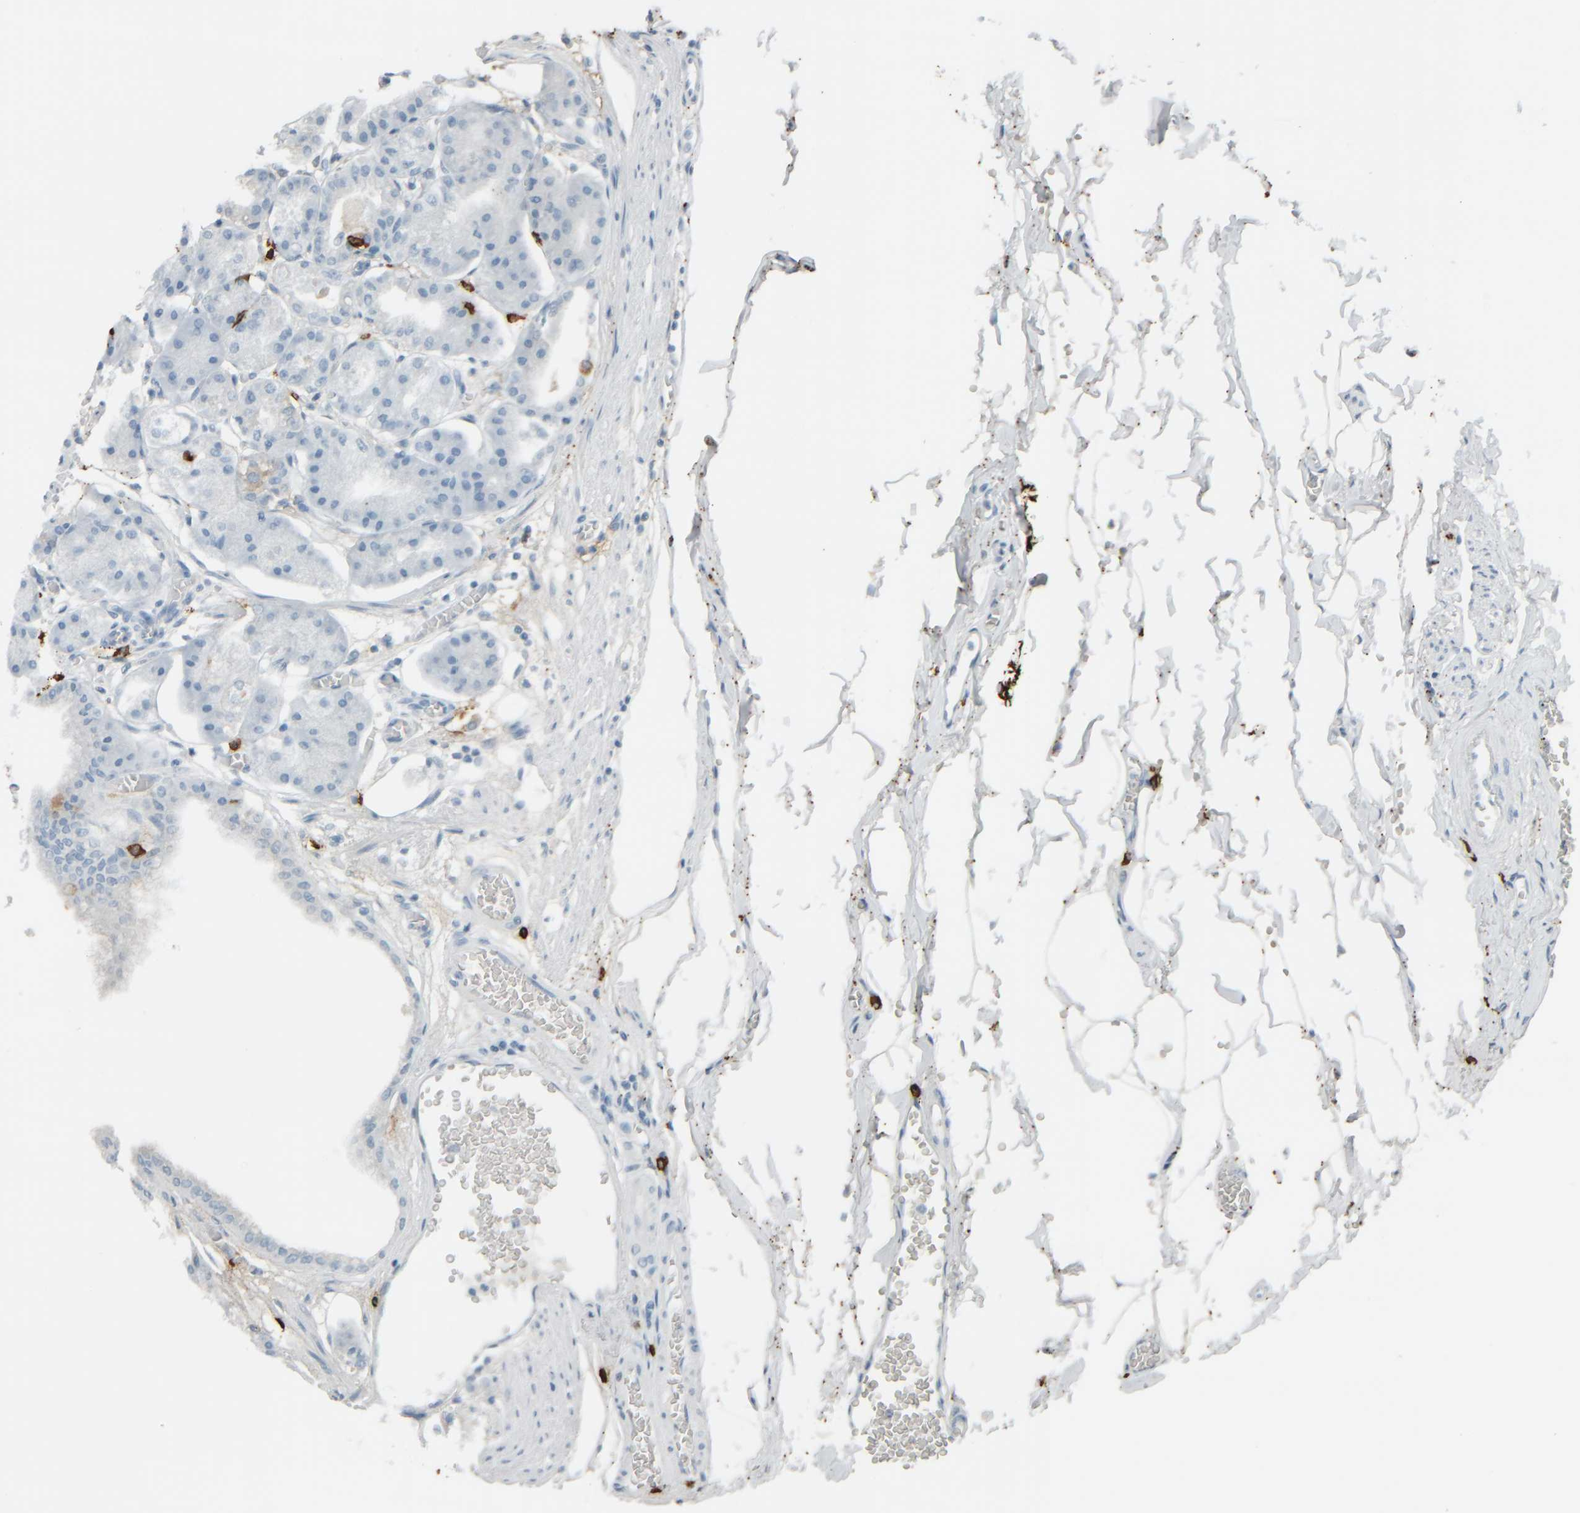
{"staining": {"intensity": "negative", "quantity": "none", "location": "none"}, "tissue": "stomach", "cell_type": "Glandular cells", "image_type": "normal", "snomed": [{"axis": "morphology", "description": "Normal tissue, NOS"}, {"axis": "topography", "description": "Stomach, lower"}], "caption": "The histopathology image displays no significant staining in glandular cells of stomach. (DAB IHC with hematoxylin counter stain).", "gene": "TPSAB1", "patient": {"sex": "male", "age": 71}}